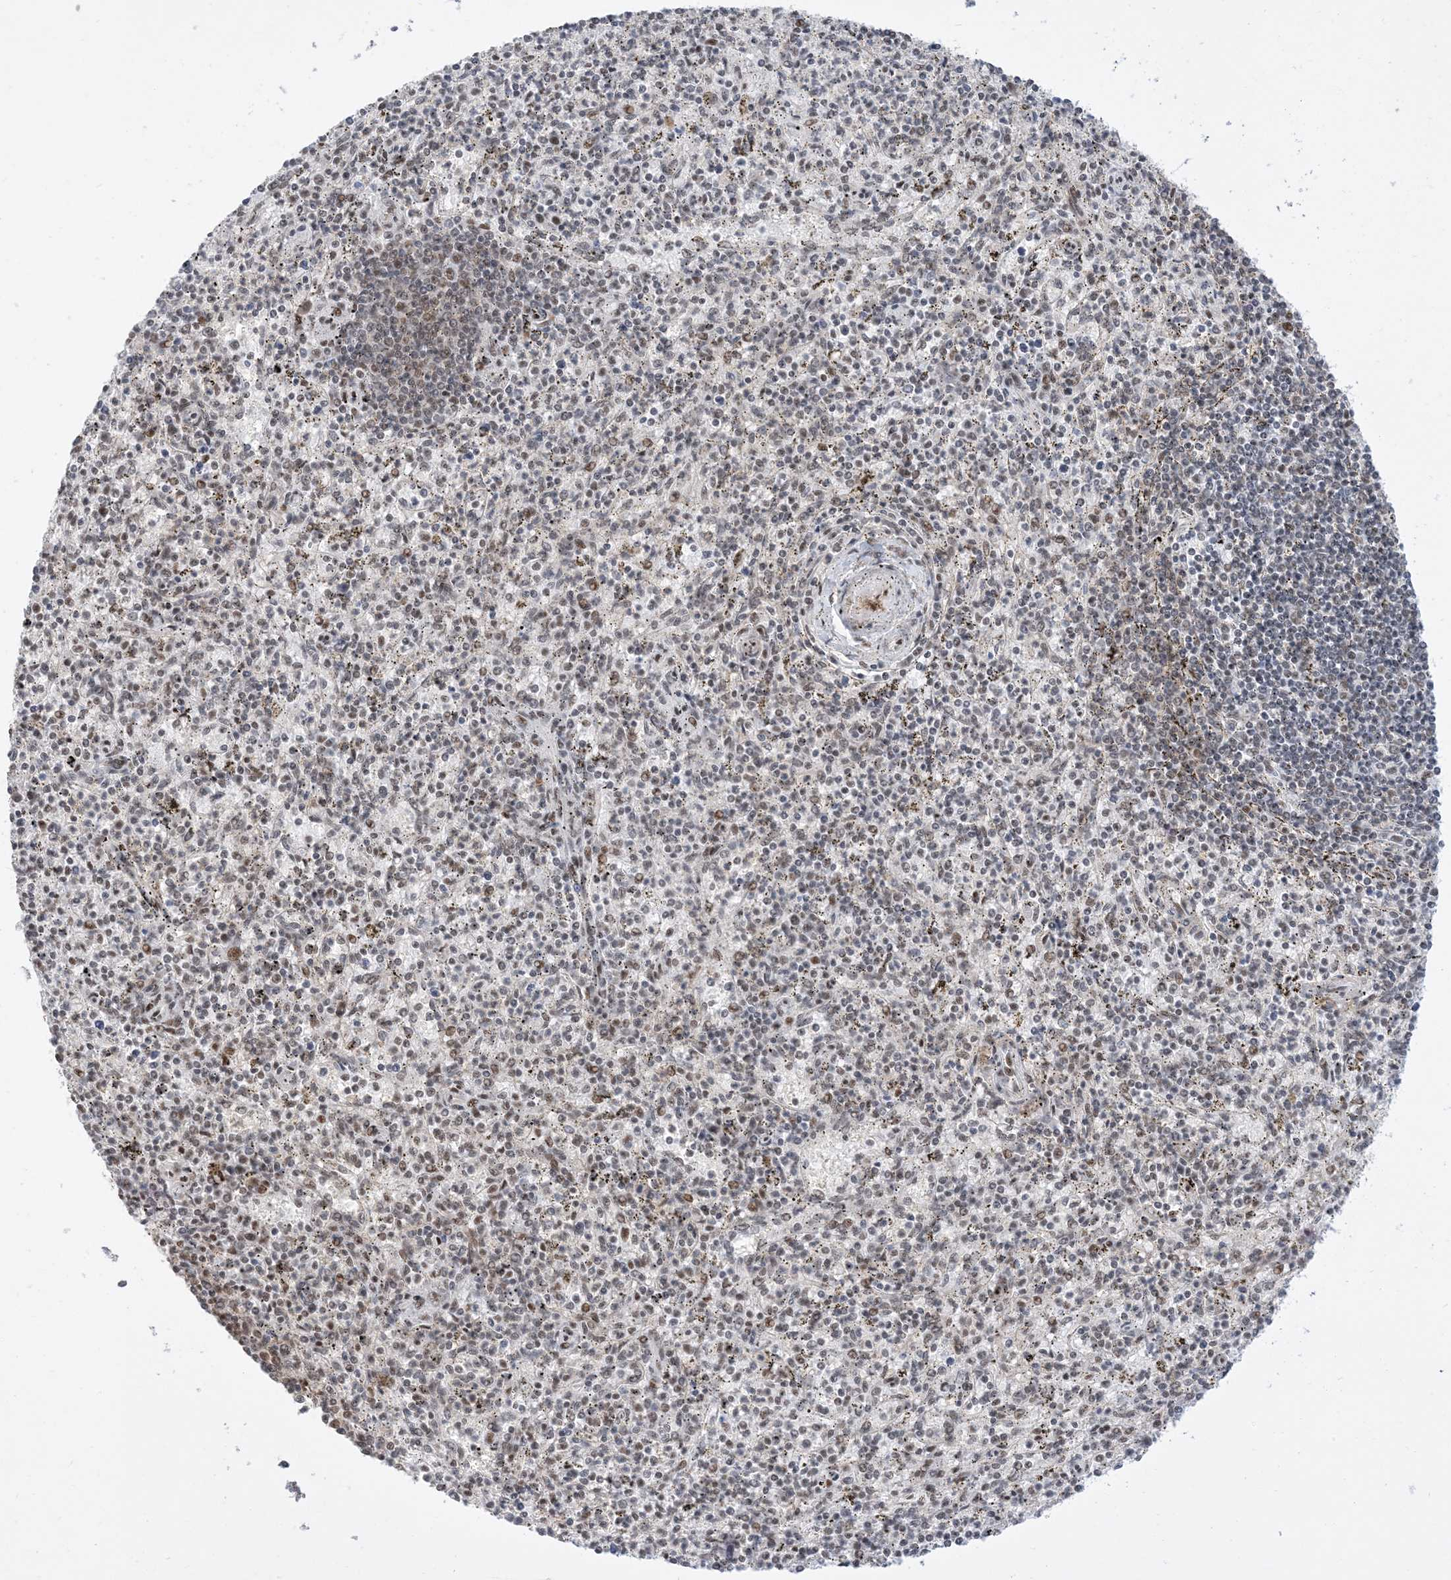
{"staining": {"intensity": "weak", "quantity": "25%-75%", "location": "nuclear"}, "tissue": "spleen", "cell_type": "Cells in red pulp", "image_type": "normal", "snomed": [{"axis": "morphology", "description": "Normal tissue, NOS"}, {"axis": "topography", "description": "Spleen"}], "caption": "Benign spleen was stained to show a protein in brown. There is low levels of weak nuclear expression in about 25%-75% of cells in red pulp. The staining was performed using DAB to visualize the protein expression in brown, while the nuclei were stained in blue with hematoxylin (Magnification: 20x).", "gene": "SF3A3", "patient": {"sex": "male", "age": 72}}